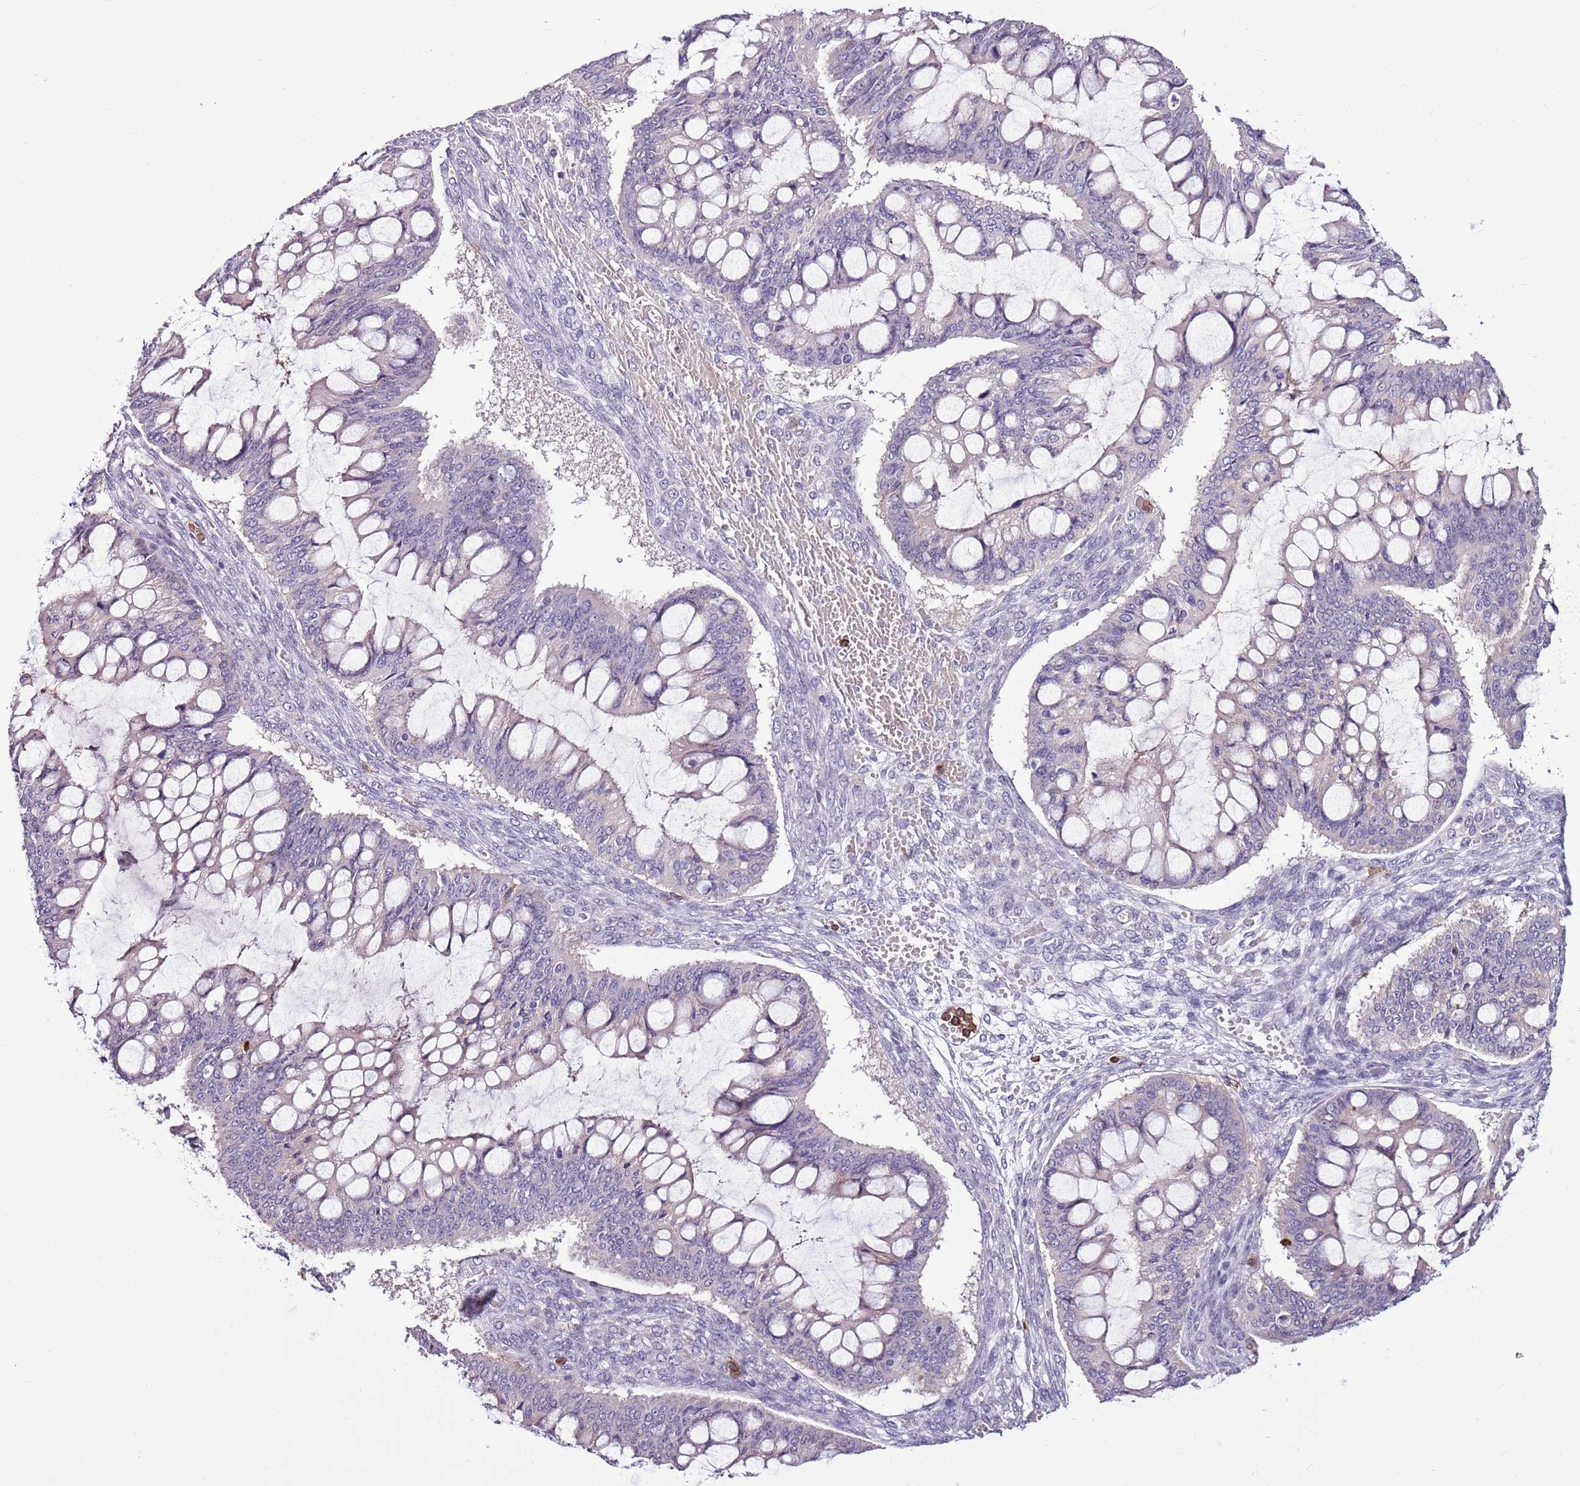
{"staining": {"intensity": "negative", "quantity": "none", "location": "none"}, "tissue": "ovarian cancer", "cell_type": "Tumor cells", "image_type": "cancer", "snomed": [{"axis": "morphology", "description": "Cystadenocarcinoma, mucinous, NOS"}, {"axis": "topography", "description": "Ovary"}], "caption": "Ovarian cancer was stained to show a protein in brown. There is no significant positivity in tumor cells. Brightfield microscopy of immunohistochemistry (IHC) stained with DAB (brown) and hematoxylin (blue), captured at high magnification.", "gene": "ZSWIM1", "patient": {"sex": "female", "age": 73}}